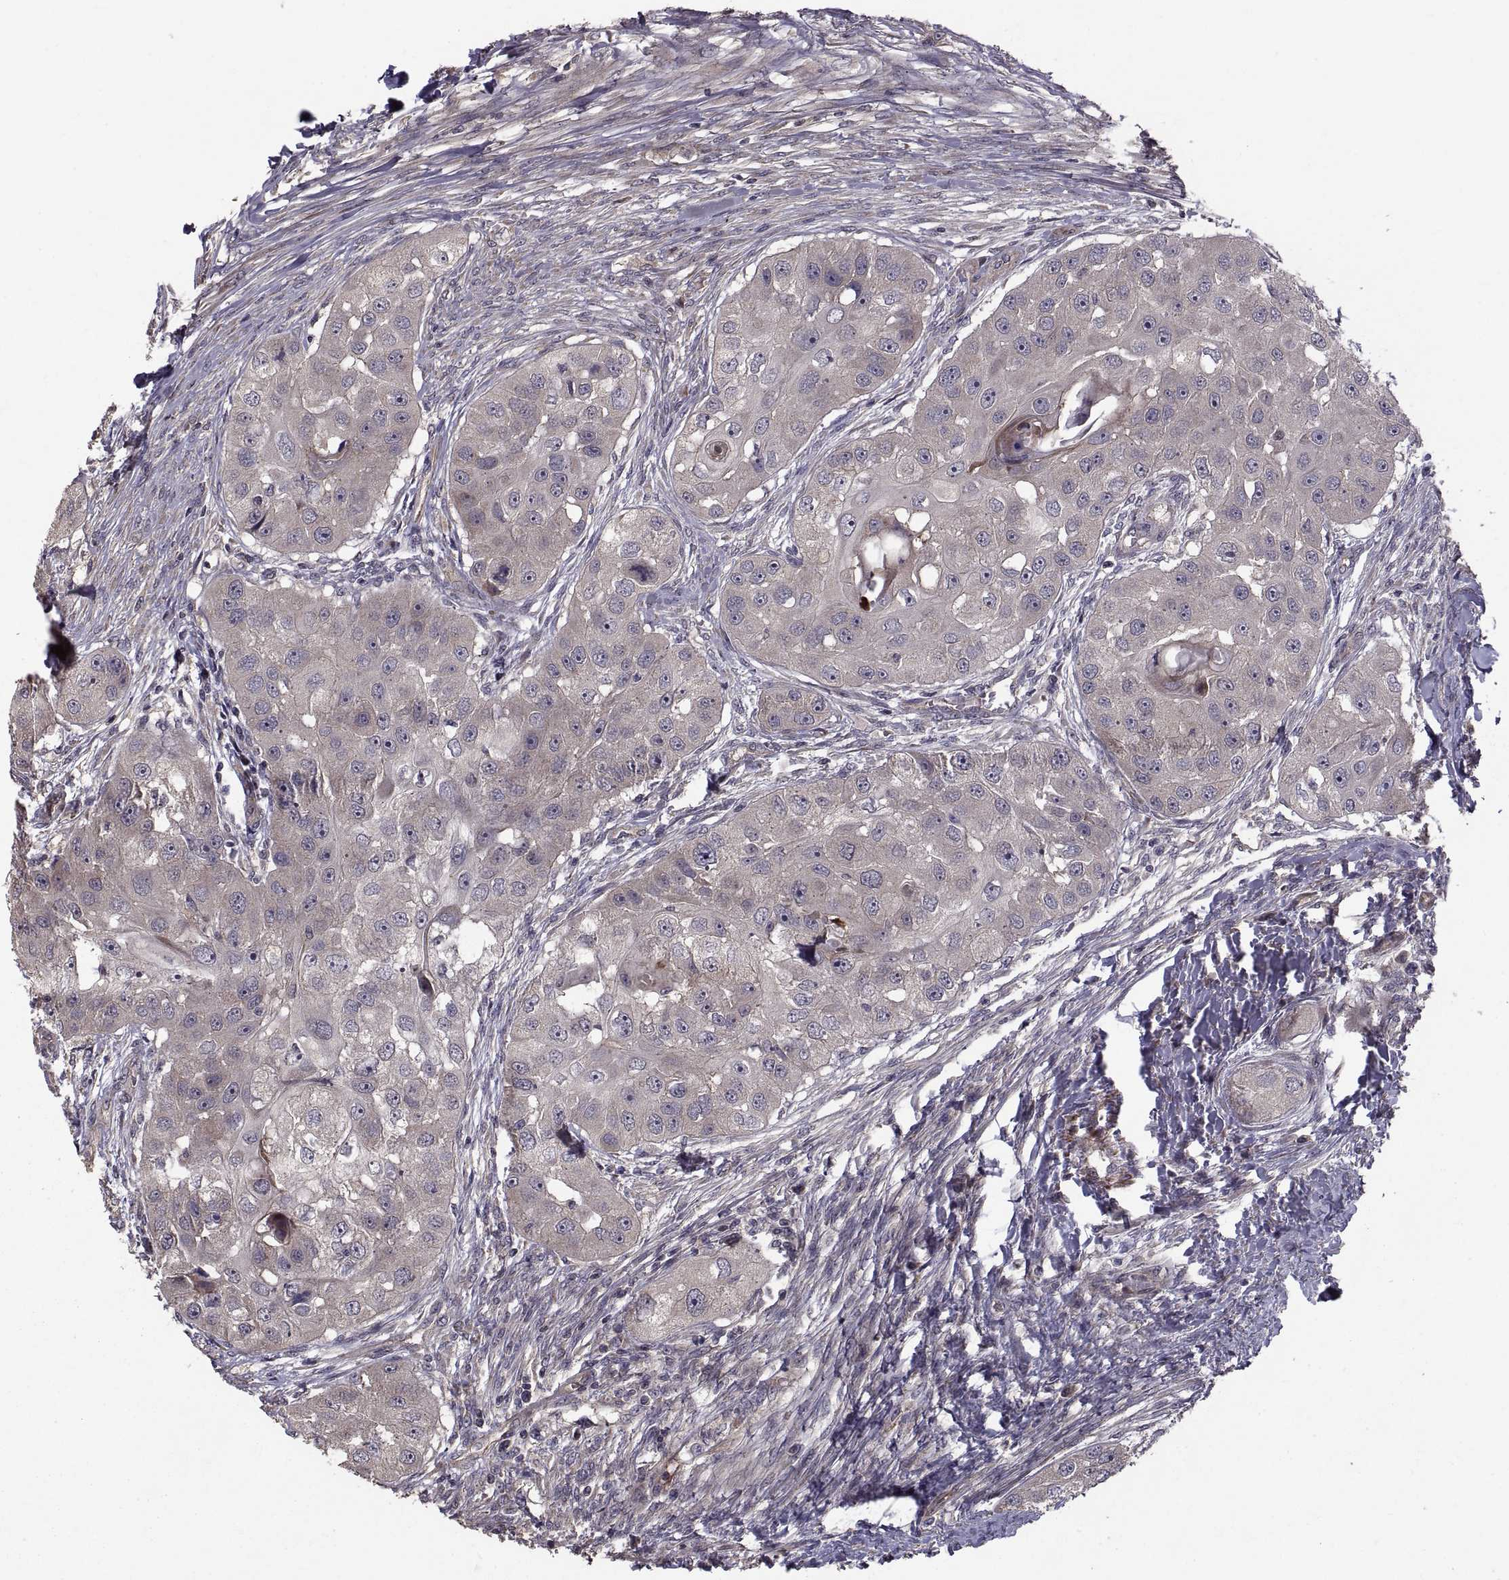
{"staining": {"intensity": "negative", "quantity": "none", "location": "none"}, "tissue": "head and neck cancer", "cell_type": "Tumor cells", "image_type": "cancer", "snomed": [{"axis": "morphology", "description": "Squamous cell carcinoma, NOS"}, {"axis": "topography", "description": "Head-Neck"}], "caption": "This is a photomicrograph of IHC staining of head and neck cancer, which shows no positivity in tumor cells.", "gene": "PMM2", "patient": {"sex": "male", "age": 51}}